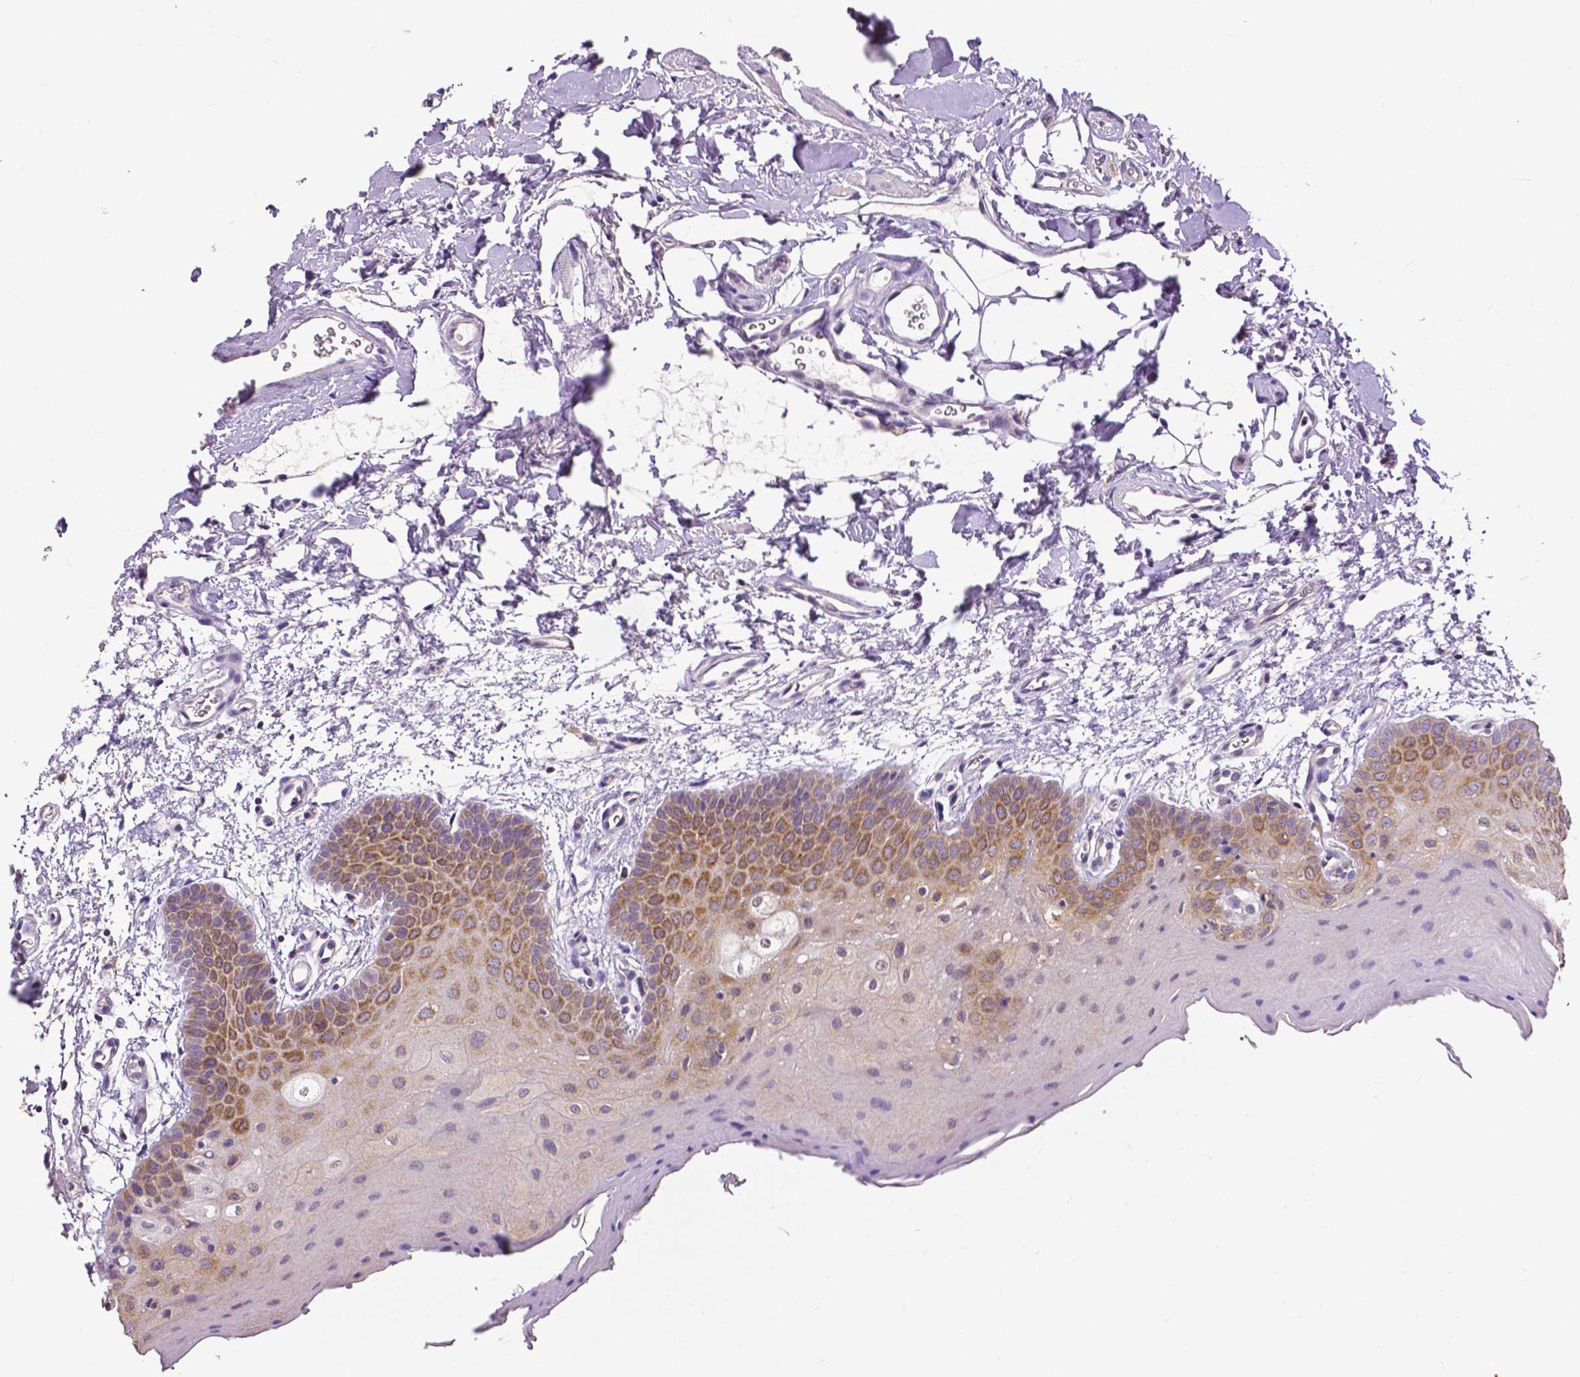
{"staining": {"intensity": "moderate", "quantity": ">75%", "location": "cytoplasmic/membranous"}, "tissue": "oral mucosa", "cell_type": "Squamous epithelial cells", "image_type": "normal", "snomed": [{"axis": "morphology", "description": "Normal tissue, NOS"}, {"axis": "morphology", "description": "Squamous cell carcinoma, NOS"}, {"axis": "topography", "description": "Oral tissue"}, {"axis": "topography", "description": "Head-Neck"}], "caption": "There is medium levels of moderate cytoplasmic/membranous expression in squamous epithelial cells of benign oral mucosa, as demonstrated by immunohistochemical staining (brown color).", "gene": "DICER1", "patient": {"sex": "female", "age": 50}}